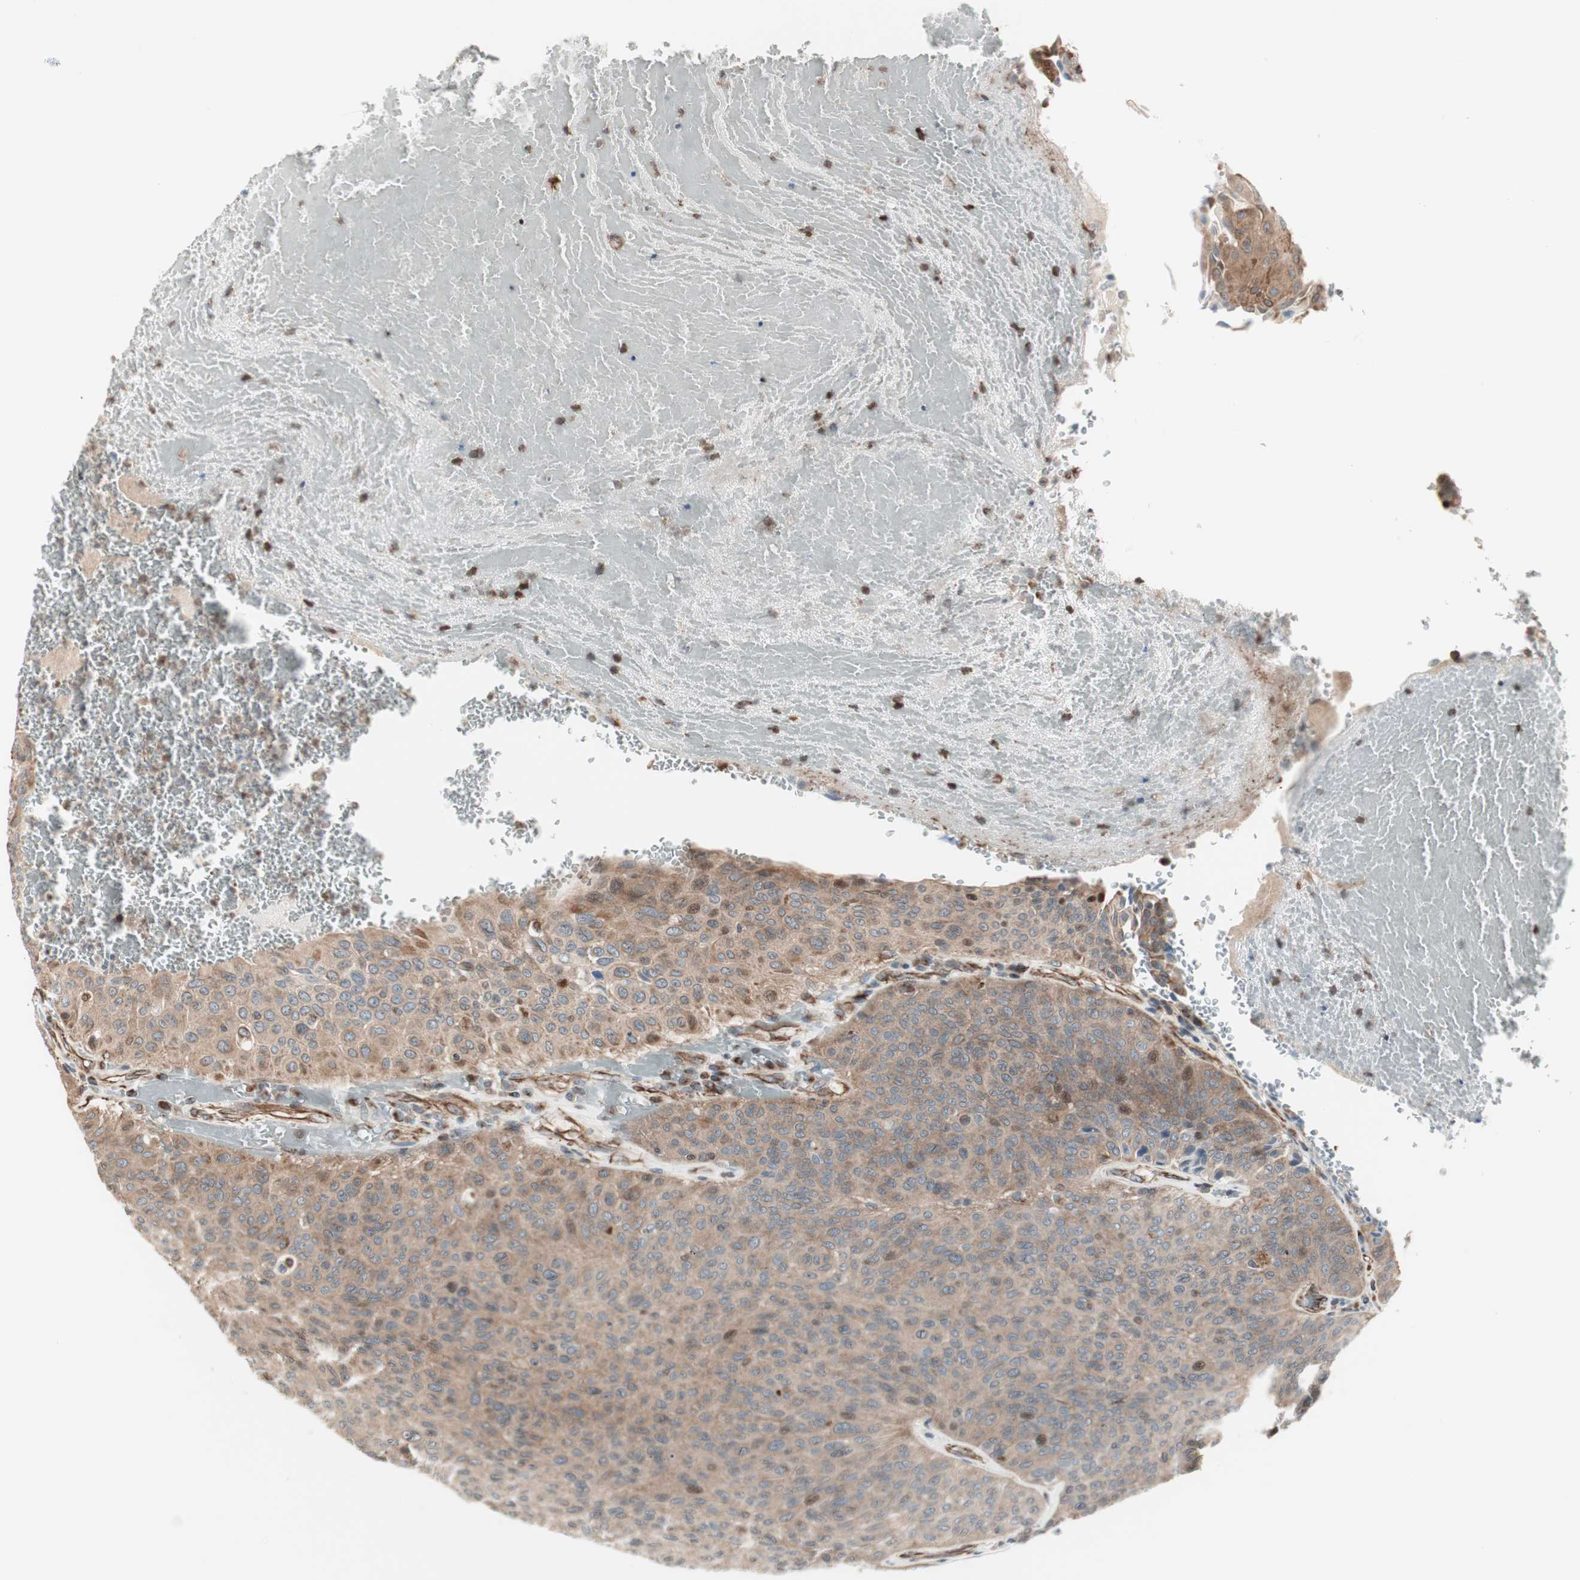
{"staining": {"intensity": "weak", "quantity": ">75%", "location": "cytoplasmic/membranous"}, "tissue": "urothelial cancer", "cell_type": "Tumor cells", "image_type": "cancer", "snomed": [{"axis": "morphology", "description": "Urothelial carcinoma, High grade"}, {"axis": "topography", "description": "Urinary bladder"}], "caption": "This is an image of IHC staining of urothelial cancer, which shows weak positivity in the cytoplasmic/membranous of tumor cells.", "gene": "MAD2L2", "patient": {"sex": "male", "age": 66}}